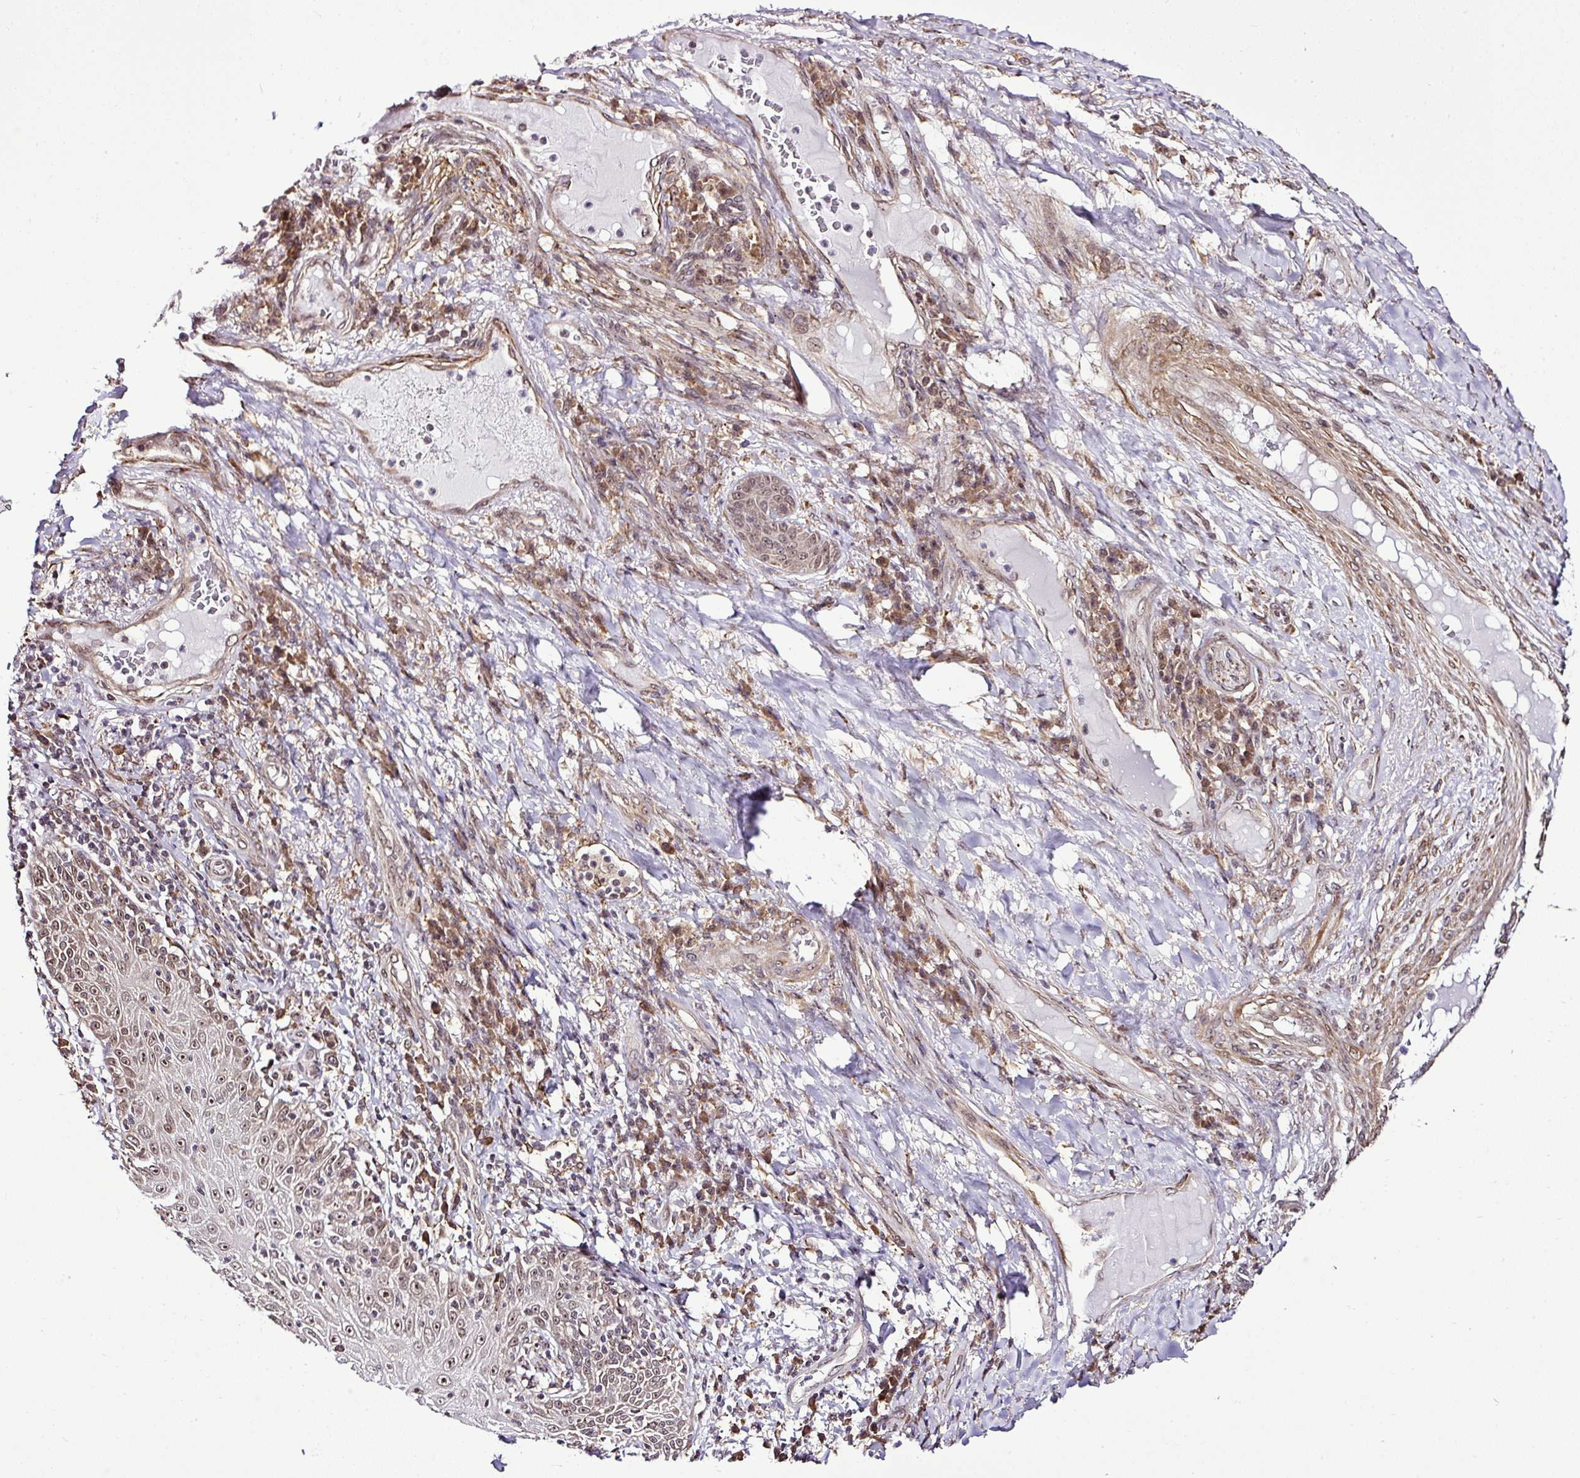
{"staining": {"intensity": "moderate", "quantity": ">75%", "location": "nuclear"}, "tissue": "skin cancer", "cell_type": "Tumor cells", "image_type": "cancer", "snomed": [{"axis": "morphology", "description": "Squamous cell carcinoma, NOS"}, {"axis": "topography", "description": "Skin"}], "caption": "Protein staining exhibits moderate nuclear staining in about >75% of tumor cells in squamous cell carcinoma (skin).", "gene": "FAM153A", "patient": {"sex": "male", "age": 70}}